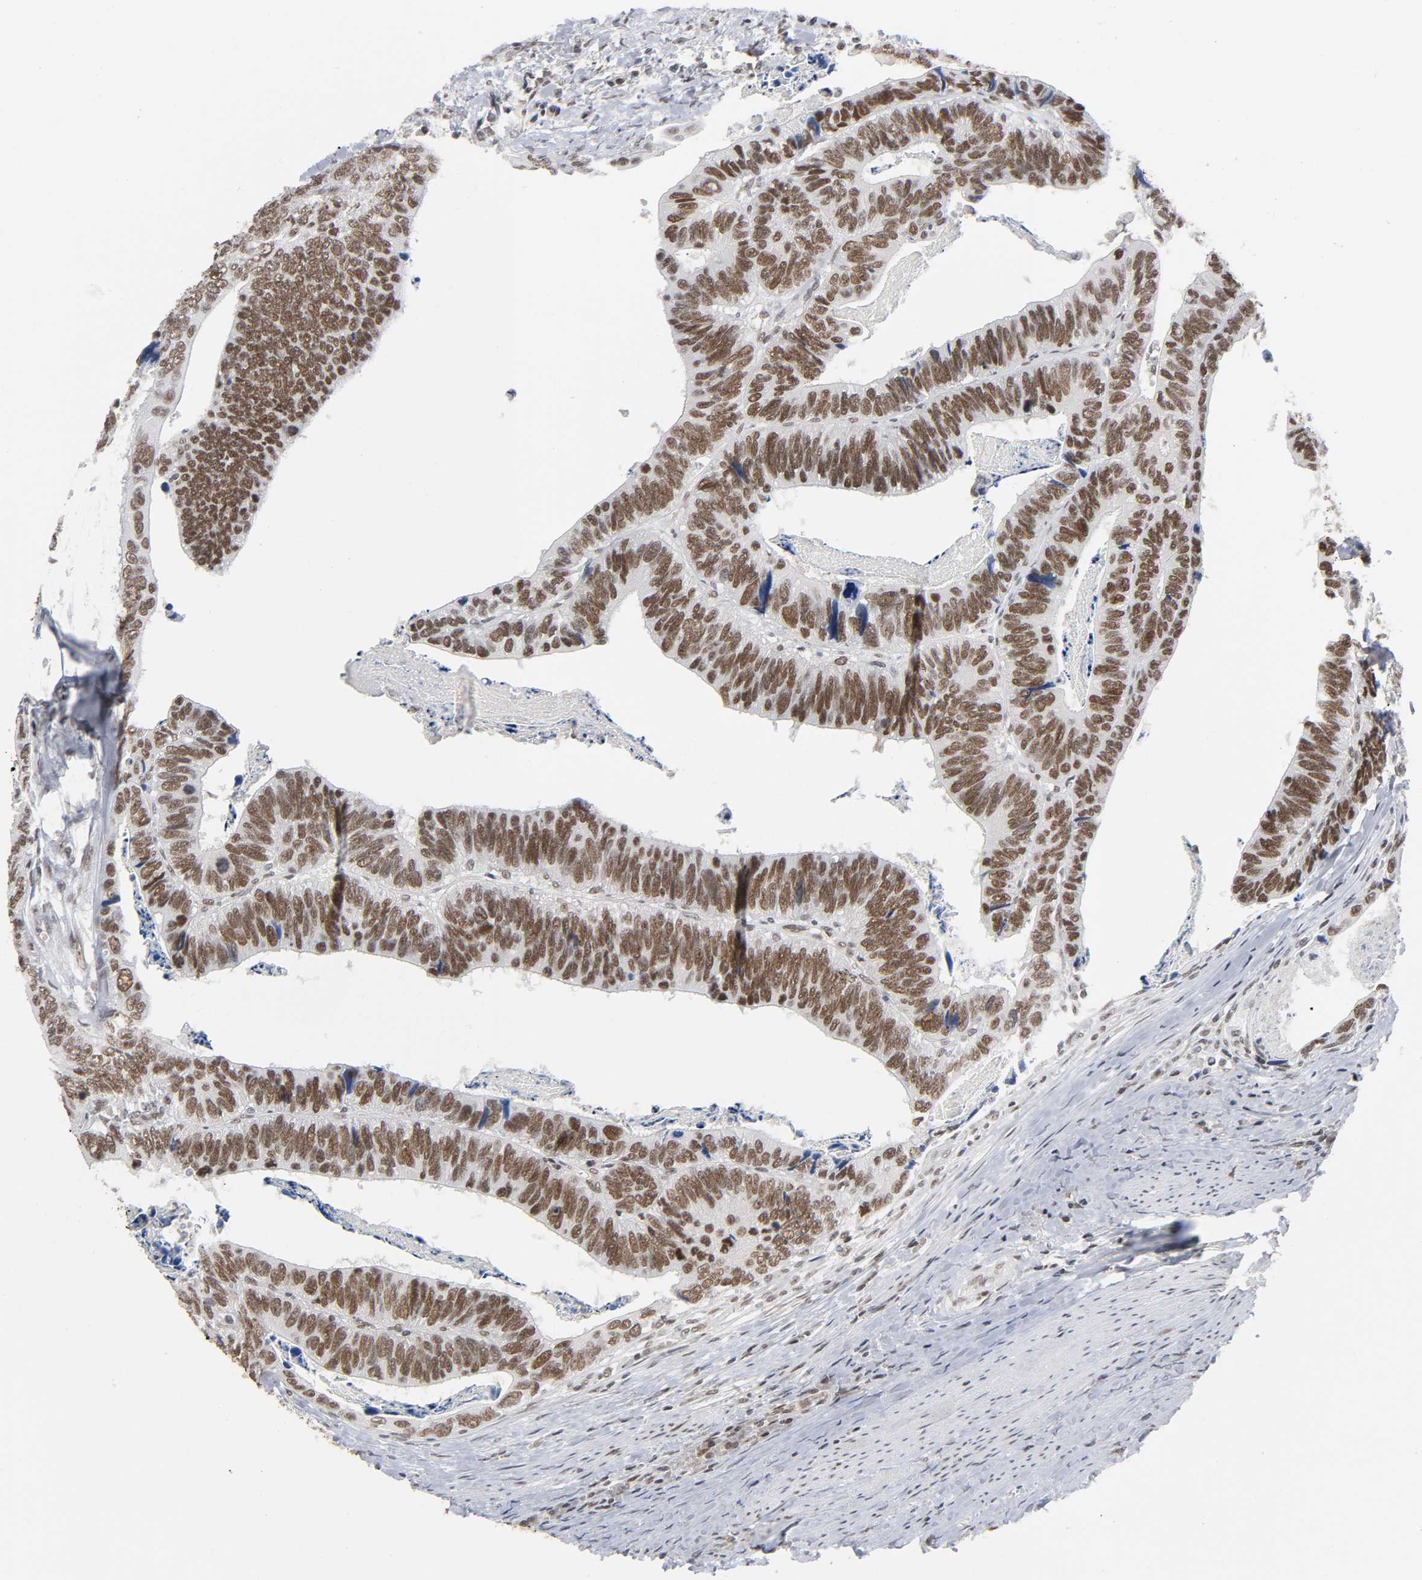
{"staining": {"intensity": "strong", "quantity": ">75%", "location": "nuclear"}, "tissue": "colorectal cancer", "cell_type": "Tumor cells", "image_type": "cancer", "snomed": [{"axis": "morphology", "description": "Adenocarcinoma, NOS"}, {"axis": "topography", "description": "Colon"}], "caption": "Colorectal cancer (adenocarcinoma) tissue displays strong nuclear expression in approximately >75% of tumor cells", "gene": "ZNF384", "patient": {"sex": "male", "age": 72}}